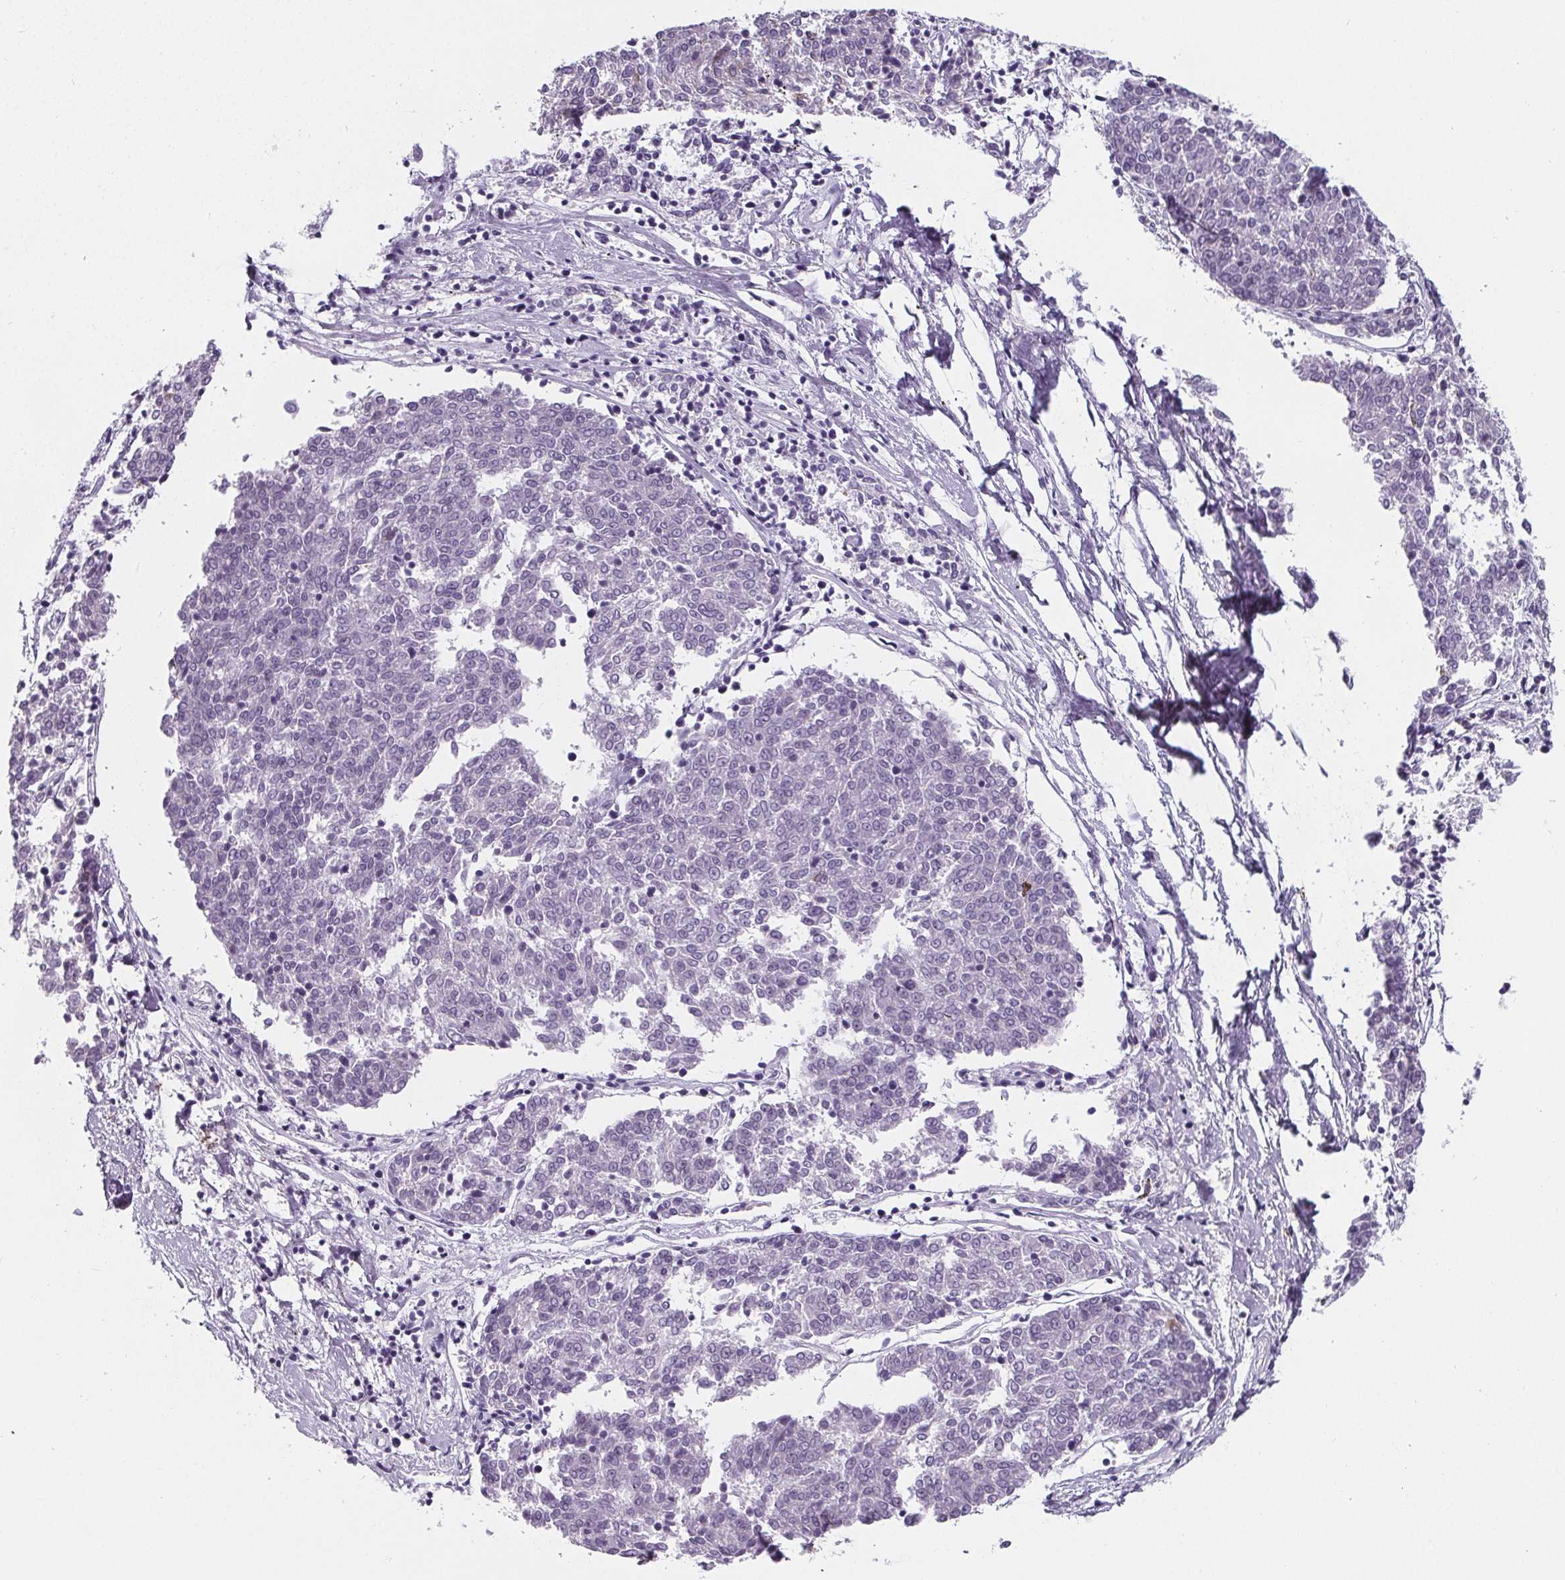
{"staining": {"intensity": "negative", "quantity": "none", "location": "none"}, "tissue": "melanoma", "cell_type": "Tumor cells", "image_type": "cancer", "snomed": [{"axis": "morphology", "description": "Malignant melanoma, NOS"}, {"axis": "topography", "description": "Skin"}], "caption": "DAB (3,3'-diaminobenzidine) immunohistochemical staining of human melanoma reveals no significant staining in tumor cells. Nuclei are stained in blue.", "gene": "ADRB1", "patient": {"sex": "female", "age": 72}}